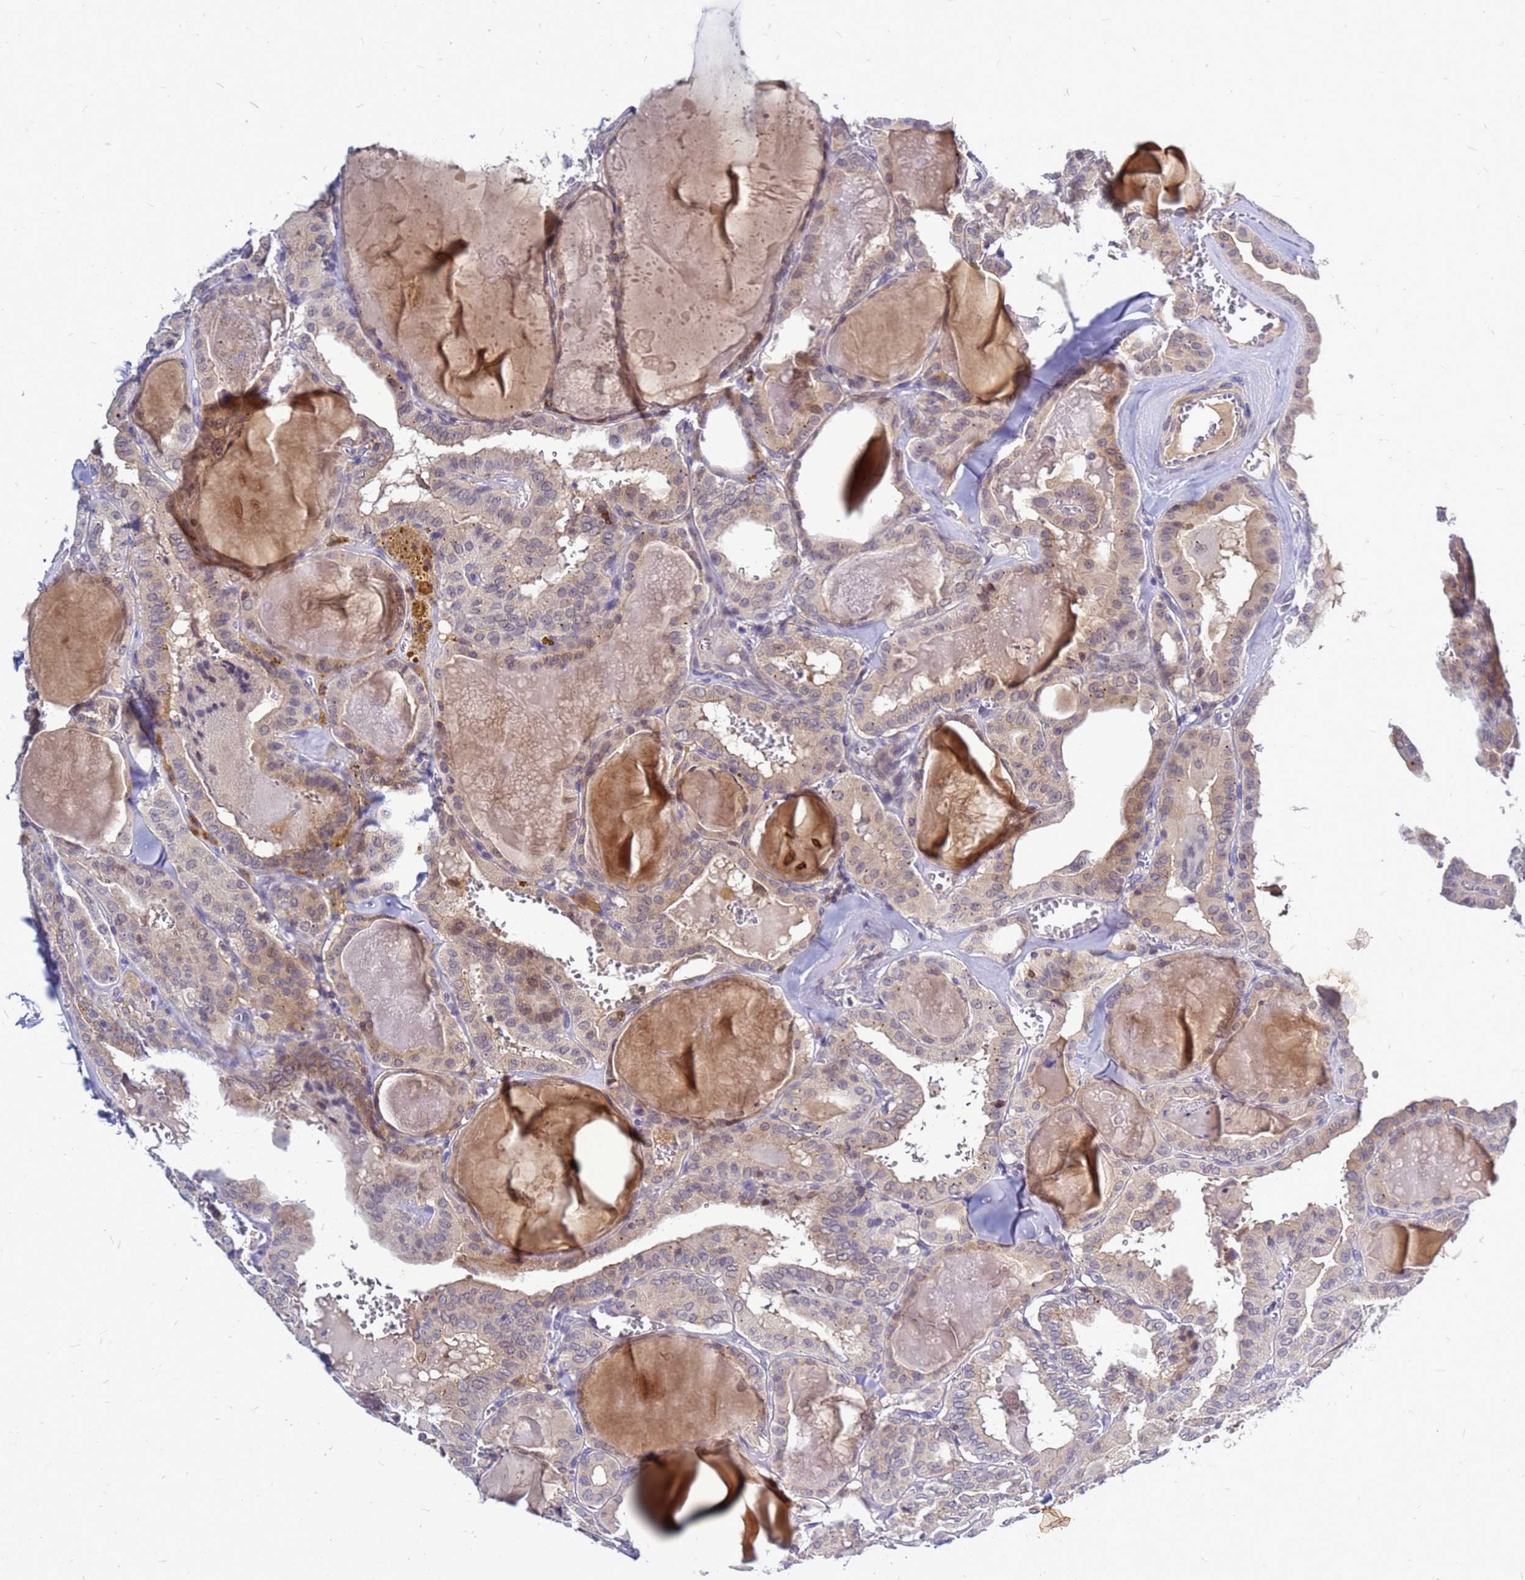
{"staining": {"intensity": "weak", "quantity": "25%-75%", "location": "cytoplasmic/membranous,nuclear"}, "tissue": "thyroid cancer", "cell_type": "Tumor cells", "image_type": "cancer", "snomed": [{"axis": "morphology", "description": "Papillary adenocarcinoma, NOS"}, {"axis": "topography", "description": "Thyroid gland"}], "caption": "Human papillary adenocarcinoma (thyroid) stained with a protein marker demonstrates weak staining in tumor cells.", "gene": "SRGAP3", "patient": {"sex": "male", "age": 52}}